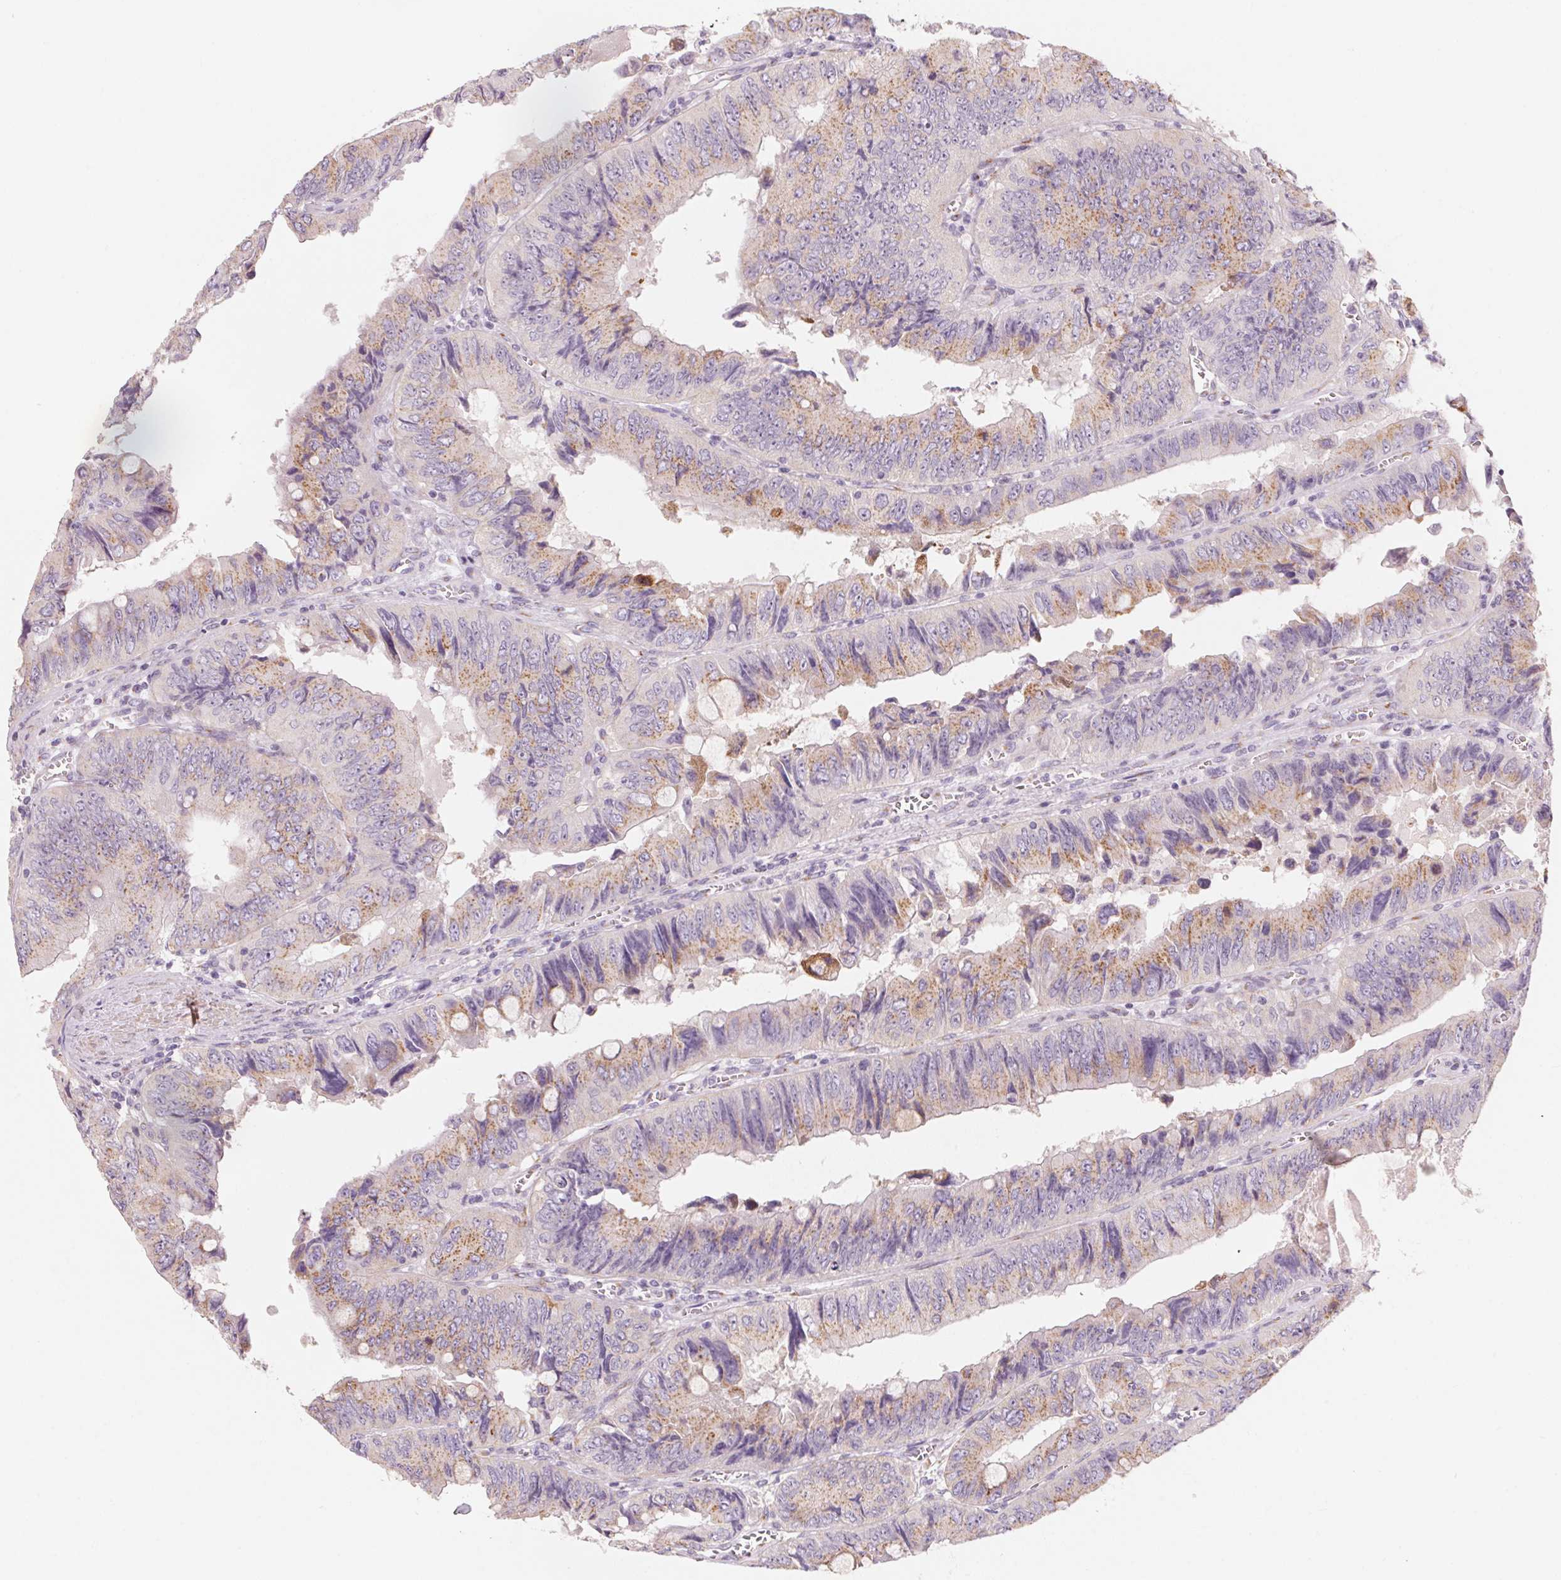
{"staining": {"intensity": "weak", "quantity": ">75%", "location": "cytoplasmic/membranous"}, "tissue": "colorectal cancer", "cell_type": "Tumor cells", "image_type": "cancer", "snomed": [{"axis": "morphology", "description": "Adenocarcinoma, NOS"}, {"axis": "topography", "description": "Colon"}], "caption": "Protein expression by IHC reveals weak cytoplasmic/membranous staining in about >75% of tumor cells in adenocarcinoma (colorectal).", "gene": "DRAM2", "patient": {"sex": "female", "age": 84}}